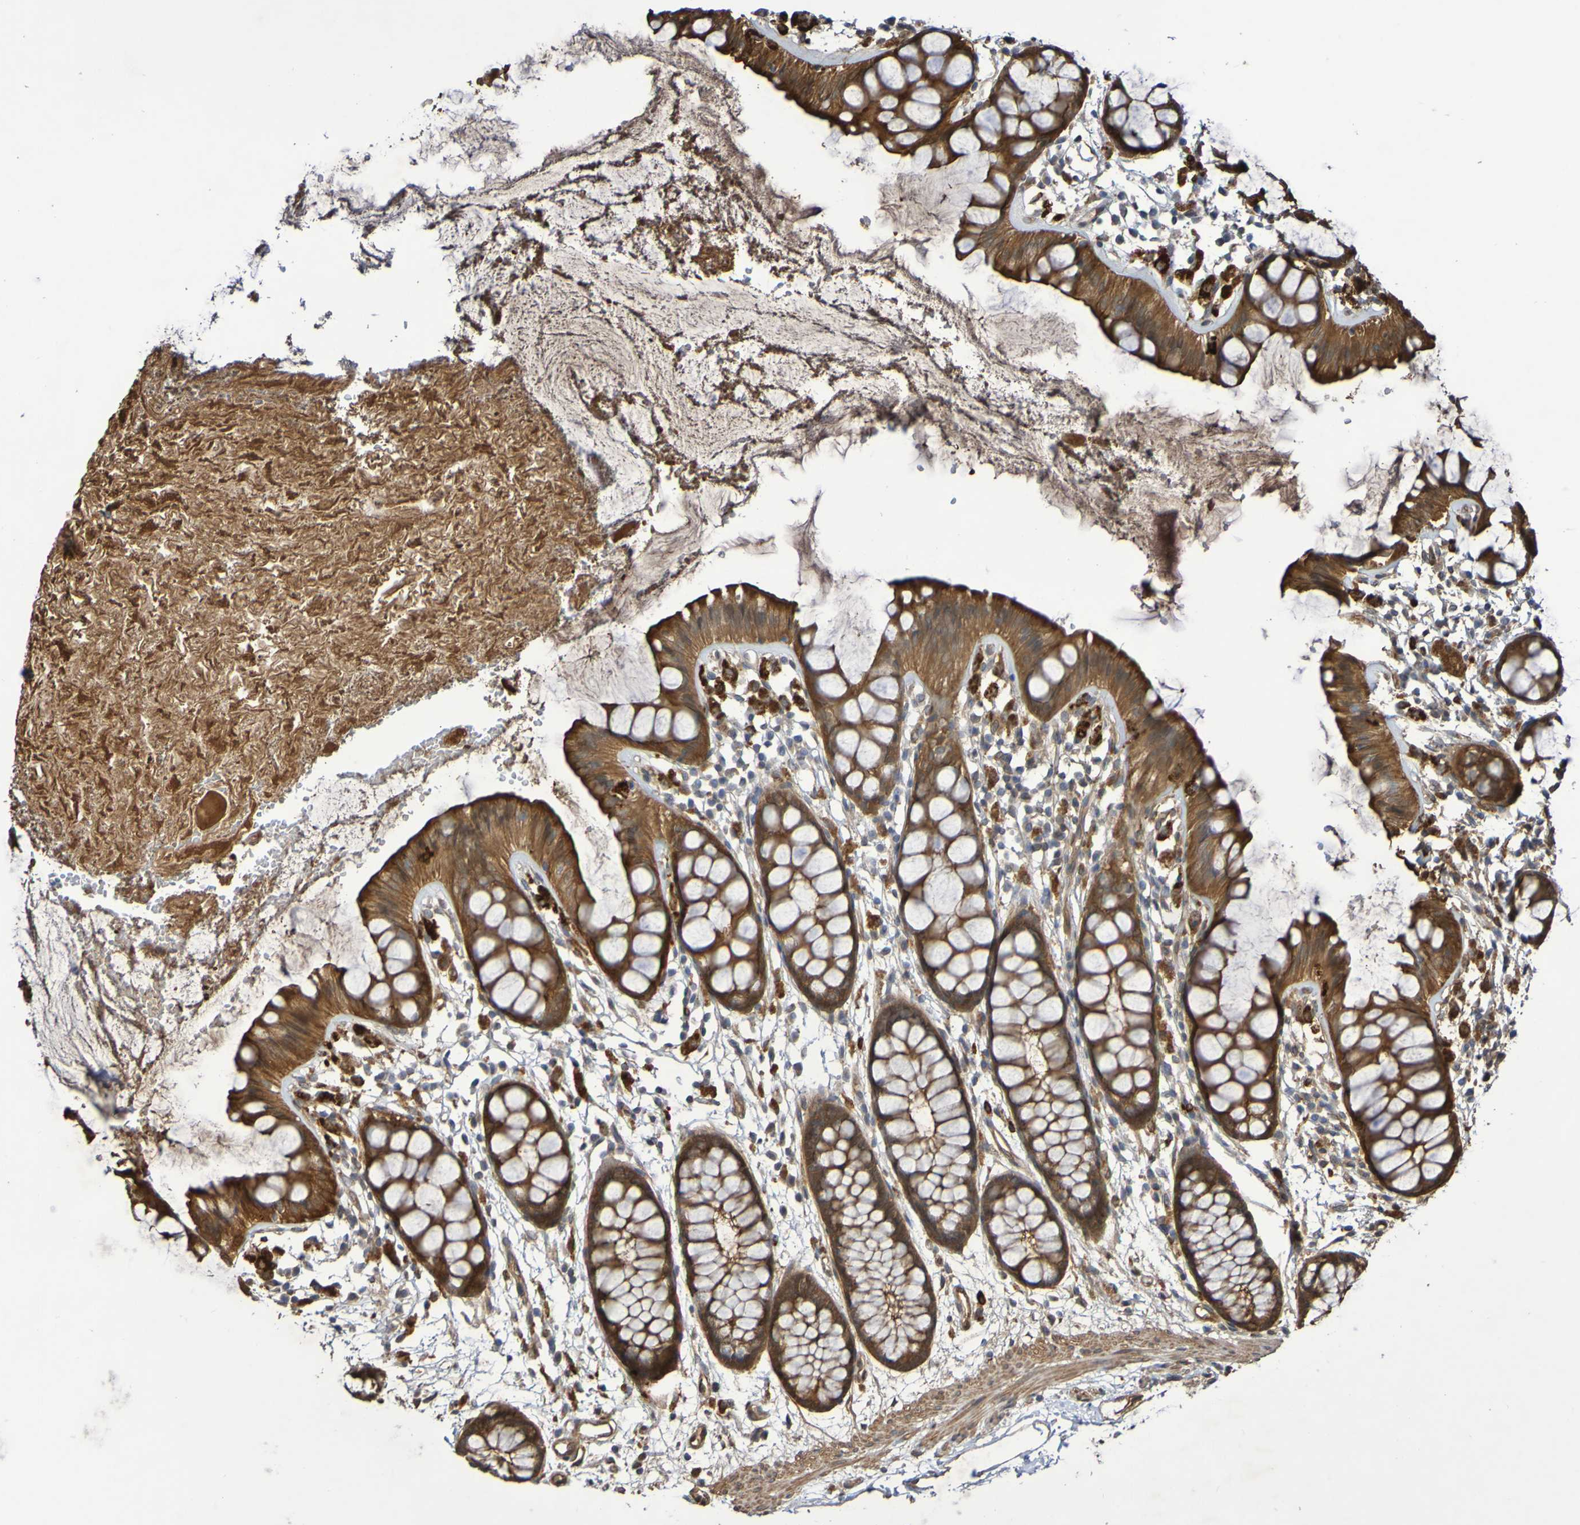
{"staining": {"intensity": "strong", "quantity": ">75%", "location": "cytoplasmic/membranous"}, "tissue": "rectum", "cell_type": "Glandular cells", "image_type": "normal", "snomed": [{"axis": "morphology", "description": "Normal tissue, NOS"}, {"axis": "topography", "description": "Rectum"}], "caption": "Unremarkable rectum was stained to show a protein in brown. There is high levels of strong cytoplasmic/membranous expression in about >75% of glandular cells.", "gene": "SERPINB6", "patient": {"sex": "female", "age": 66}}